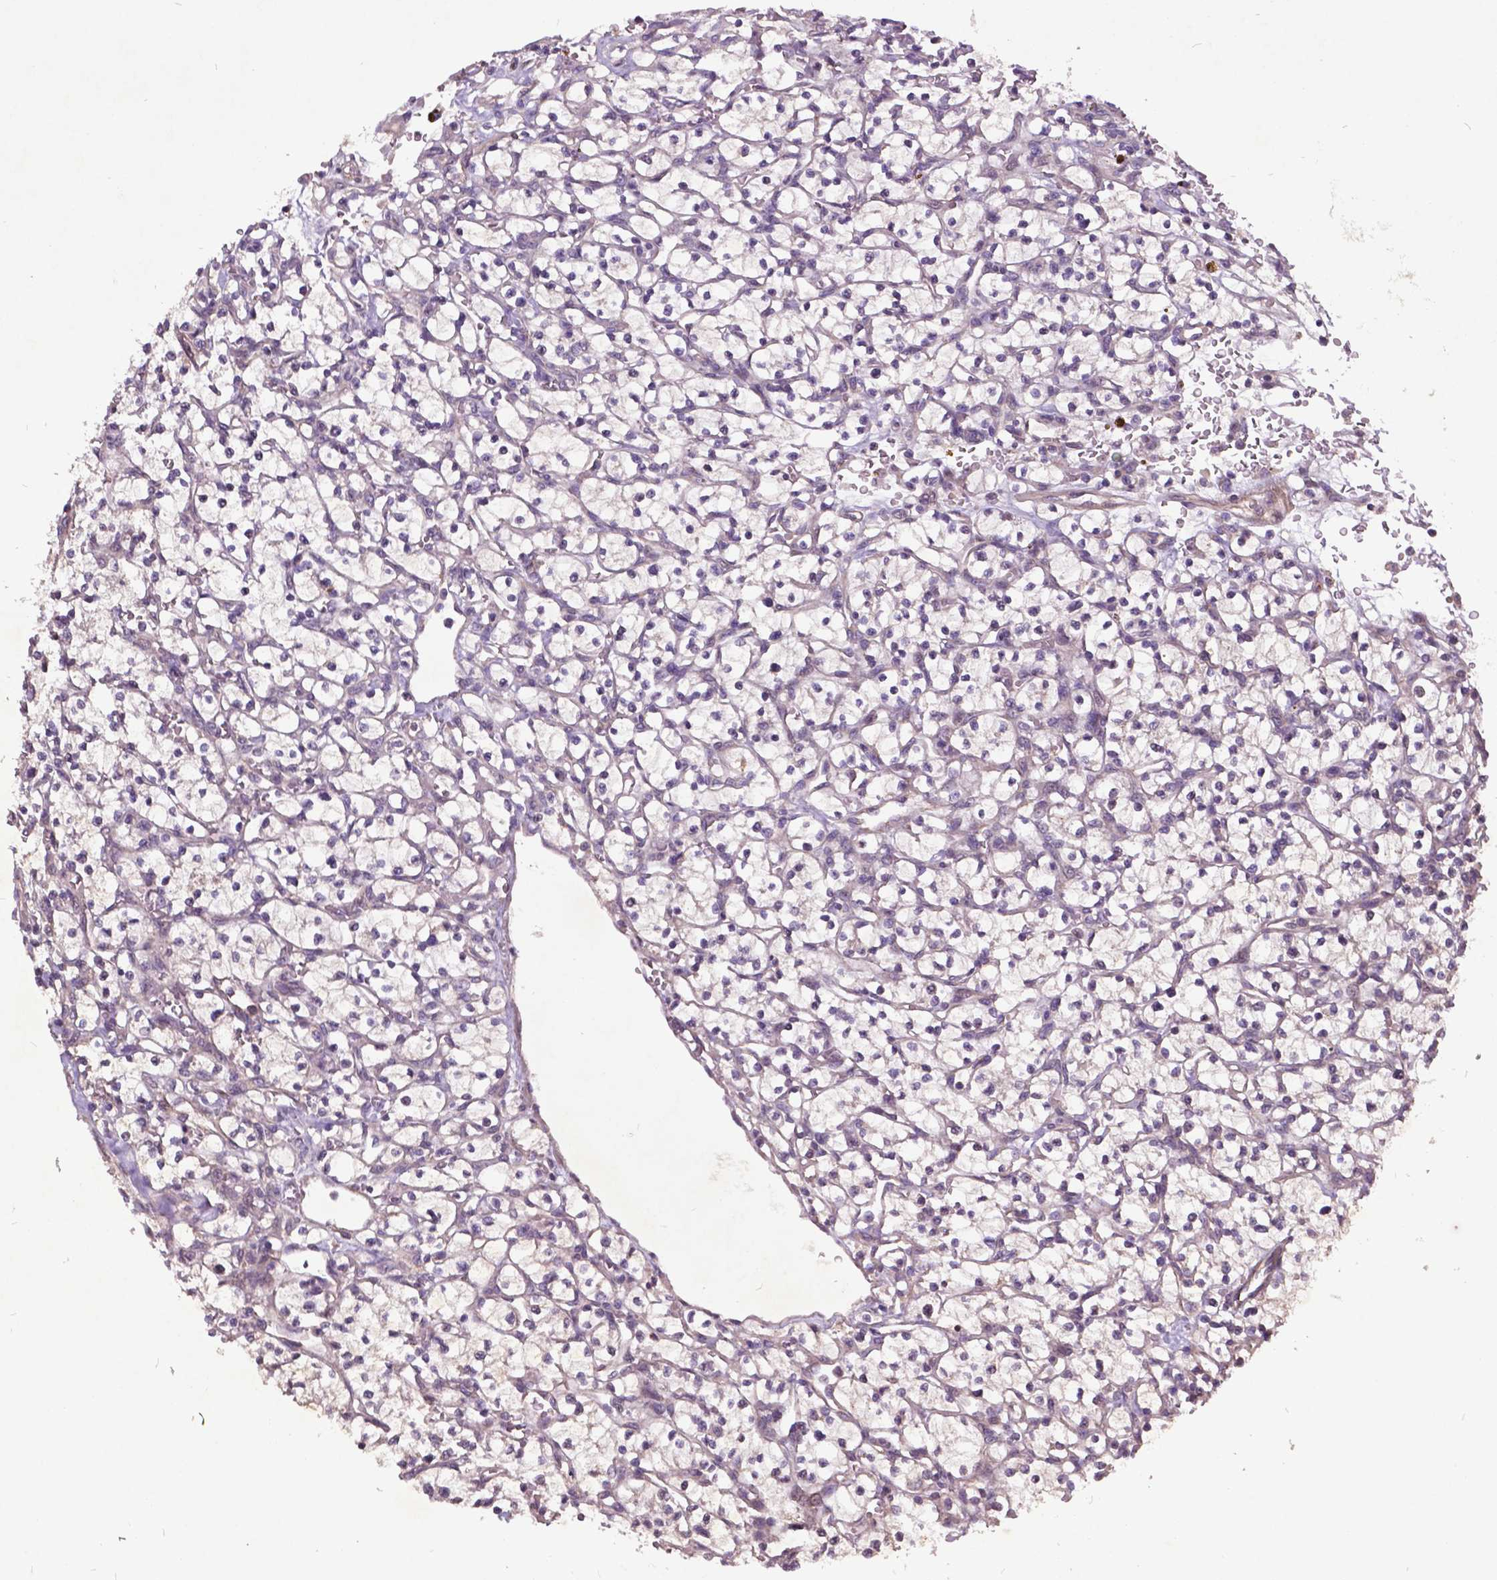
{"staining": {"intensity": "negative", "quantity": "none", "location": "none"}, "tissue": "renal cancer", "cell_type": "Tumor cells", "image_type": "cancer", "snomed": [{"axis": "morphology", "description": "Adenocarcinoma, NOS"}, {"axis": "topography", "description": "Kidney"}], "caption": "Tumor cells are negative for protein expression in human renal cancer (adenocarcinoma). The staining is performed using DAB (3,3'-diaminobenzidine) brown chromogen with nuclei counter-stained in using hematoxylin.", "gene": "AP1S3", "patient": {"sex": "female", "age": 64}}